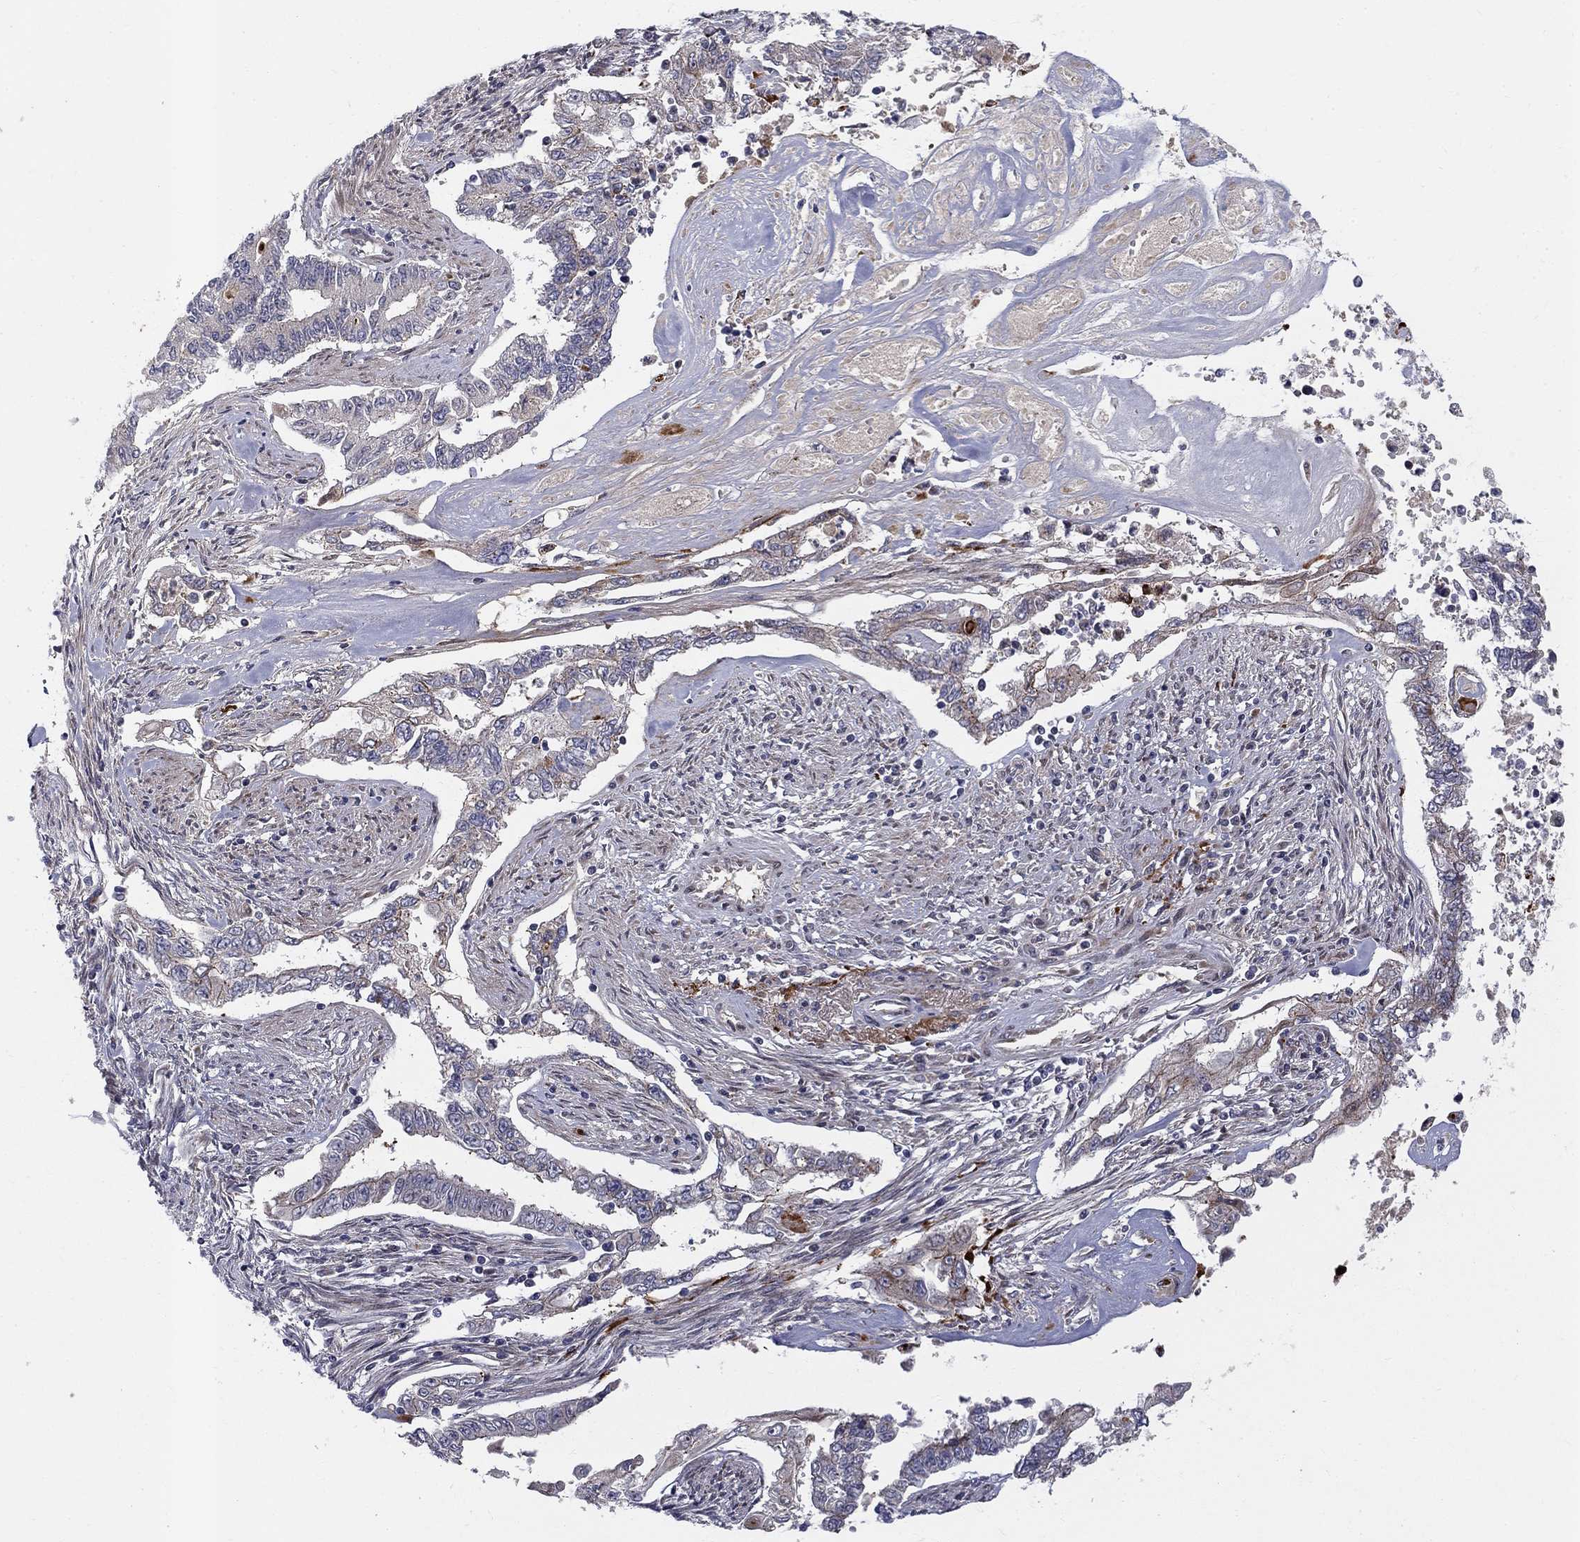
{"staining": {"intensity": "weak", "quantity": "25%-75%", "location": "cytoplasmic/membranous"}, "tissue": "endometrial cancer", "cell_type": "Tumor cells", "image_type": "cancer", "snomed": [{"axis": "morphology", "description": "Adenocarcinoma, NOS"}, {"axis": "topography", "description": "Uterus"}], "caption": "Tumor cells exhibit low levels of weak cytoplasmic/membranous staining in about 25%-75% of cells in endometrial cancer (adenocarcinoma). (DAB IHC, brown staining for protein, blue staining for nuclei).", "gene": "WDR19", "patient": {"sex": "female", "age": 59}}